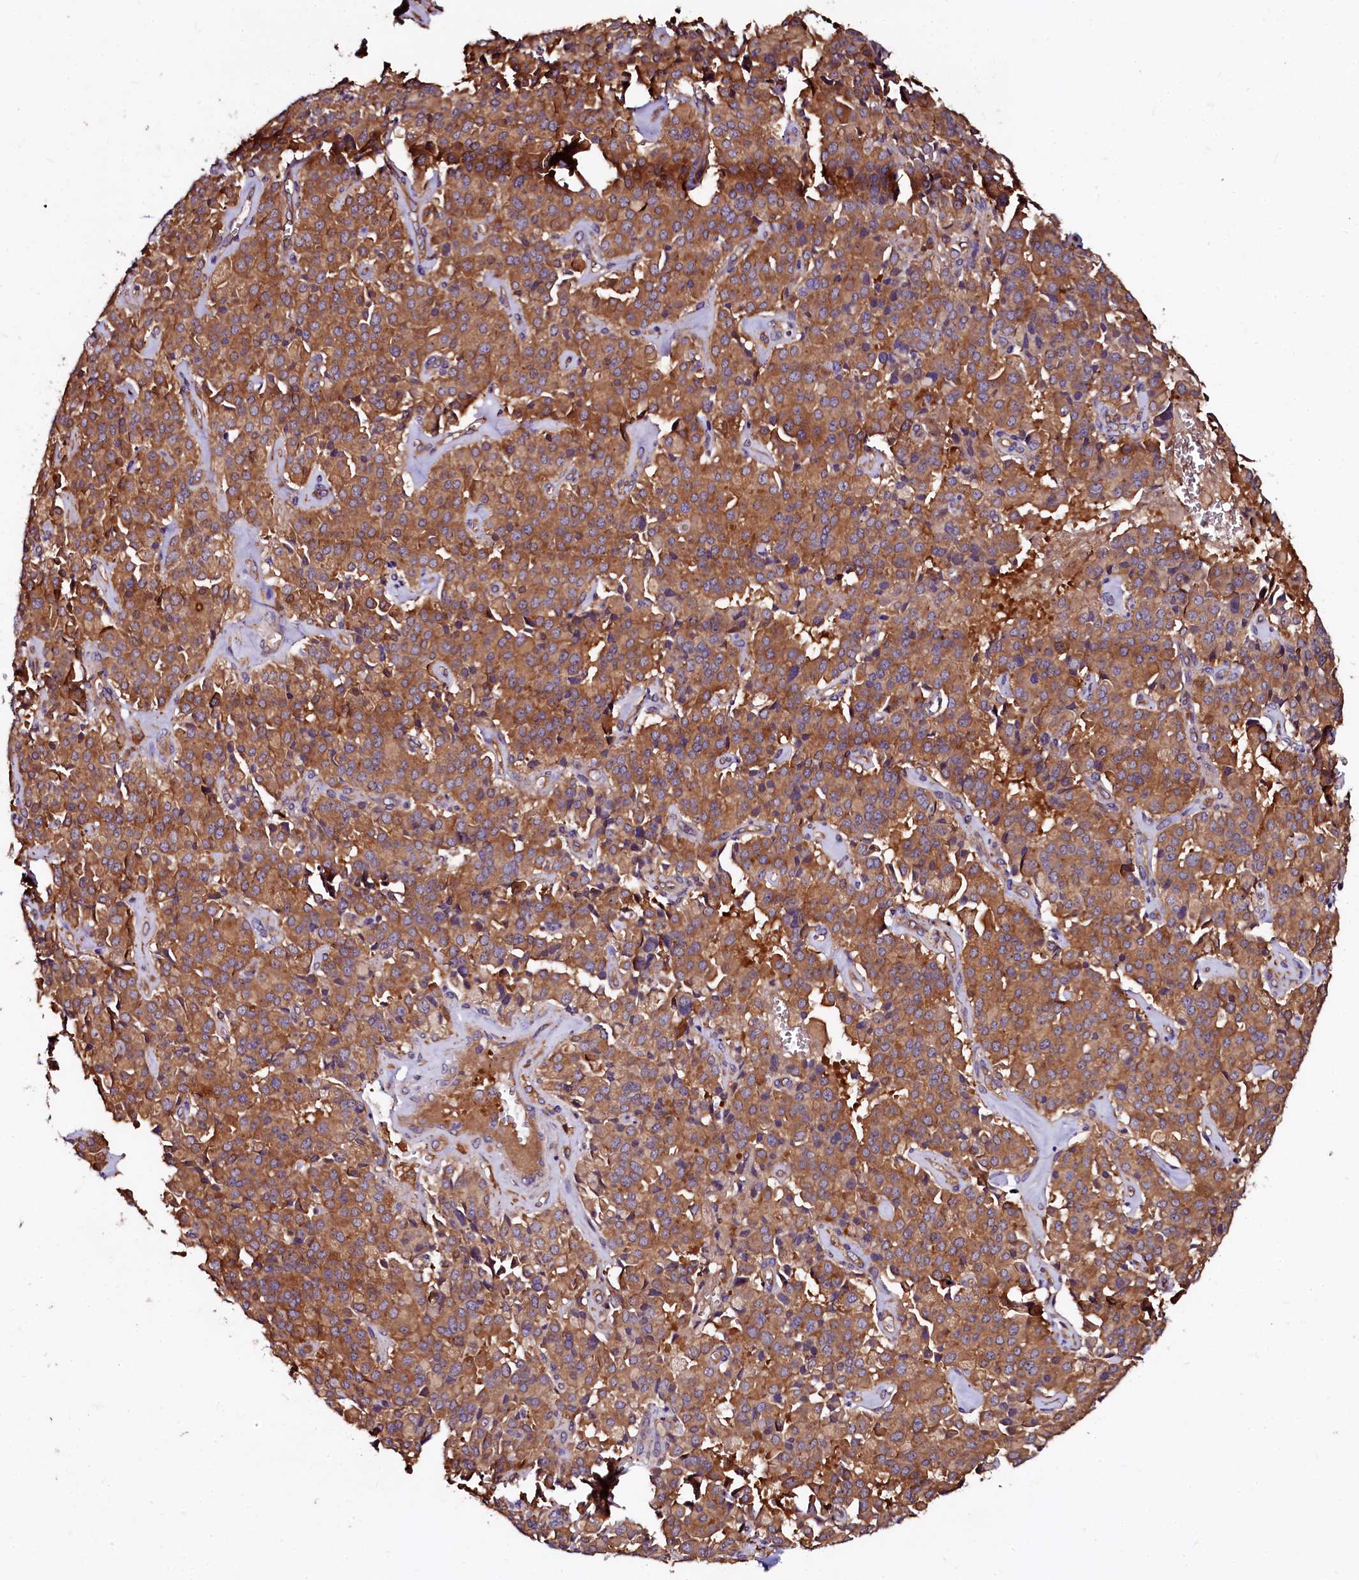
{"staining": {"intensity": "moderate", "quantity": ">75%", "location": "cytoplasmic/membranous"}, "tissue": "pancreatic cancer", "cell_type": "Tumor cells", "image_type": "cancer", "snomed": [{"axis": "morphology", "description": "Adenocarcinoma, NOS"}, {"axis": "topography", "description": "Pancreas"}], "caption": "Immunohistochemical staining of adenocarcinoma (pancreatic) shows medium levels of moderate cytoplasmic/membranous protein positivity in about >75% of tumor cells. (DAB (3,3'-diaminobenzidine) IHC, brown staining for protein, blue staining for nuclei).", "gene": "APPL2", "patient": {"sex": "male", "age": 65}}